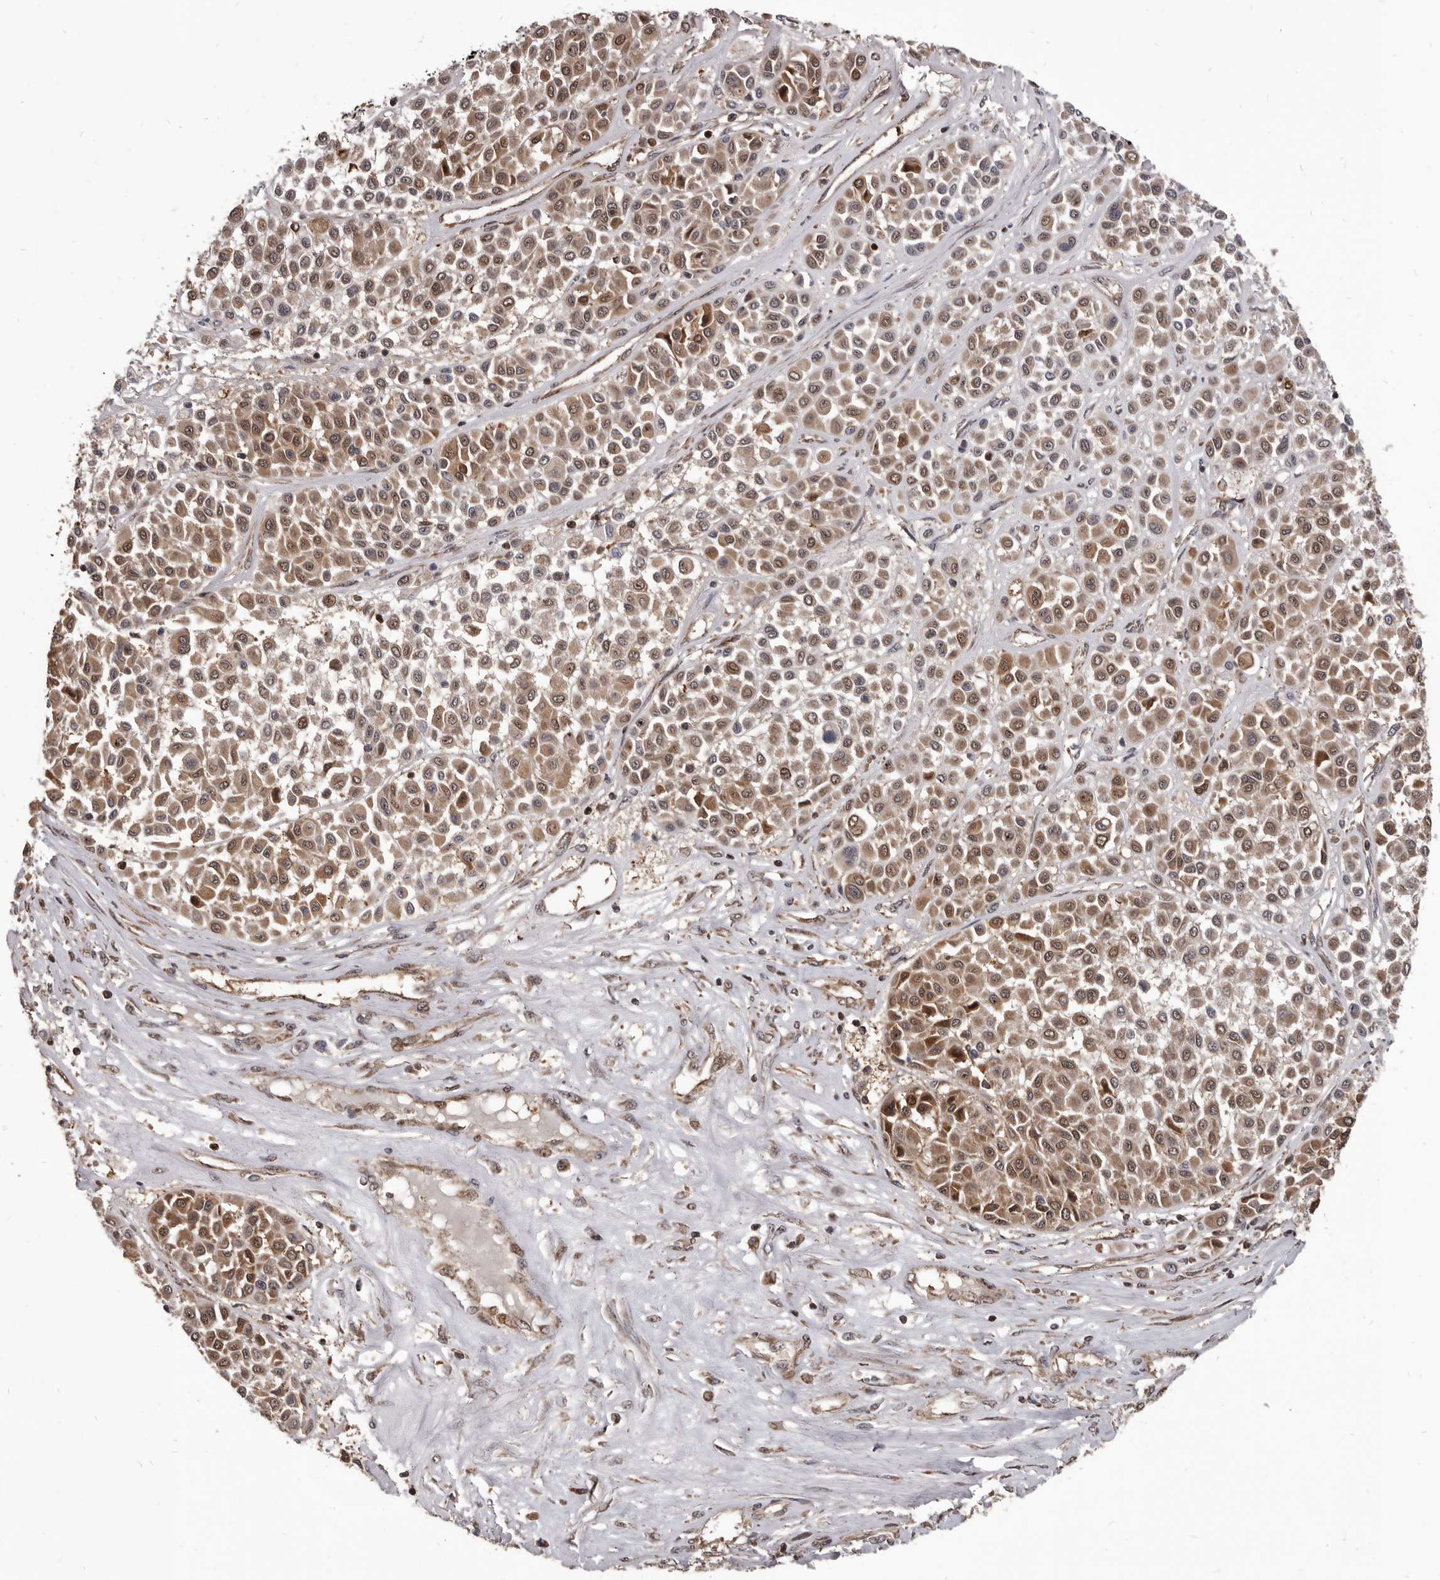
{"staining": {"intensity": "moderate", "quantity": ">75%", "location": "cytoplasmic/membranous"}, "tissue": "melanoma", "cell_type": "Tumor cells", "image_type": "cancer", "snomed": [{"axis": "morphology", "description": "Malignant melanoma, Metastatic site"}, {"axis": "topography", "description": "Soft tissue"}], "caption": "Immunohistochemical staining of melanoma shows medium levels of moderate cytoplasmic/membranous protein expression in approximately >75% of tumor cells. (Brightfield microscopy of DAB IHC at high magnification).", "gene": "MAP3K14", "patient": {"sex": "male", "age": 41}}